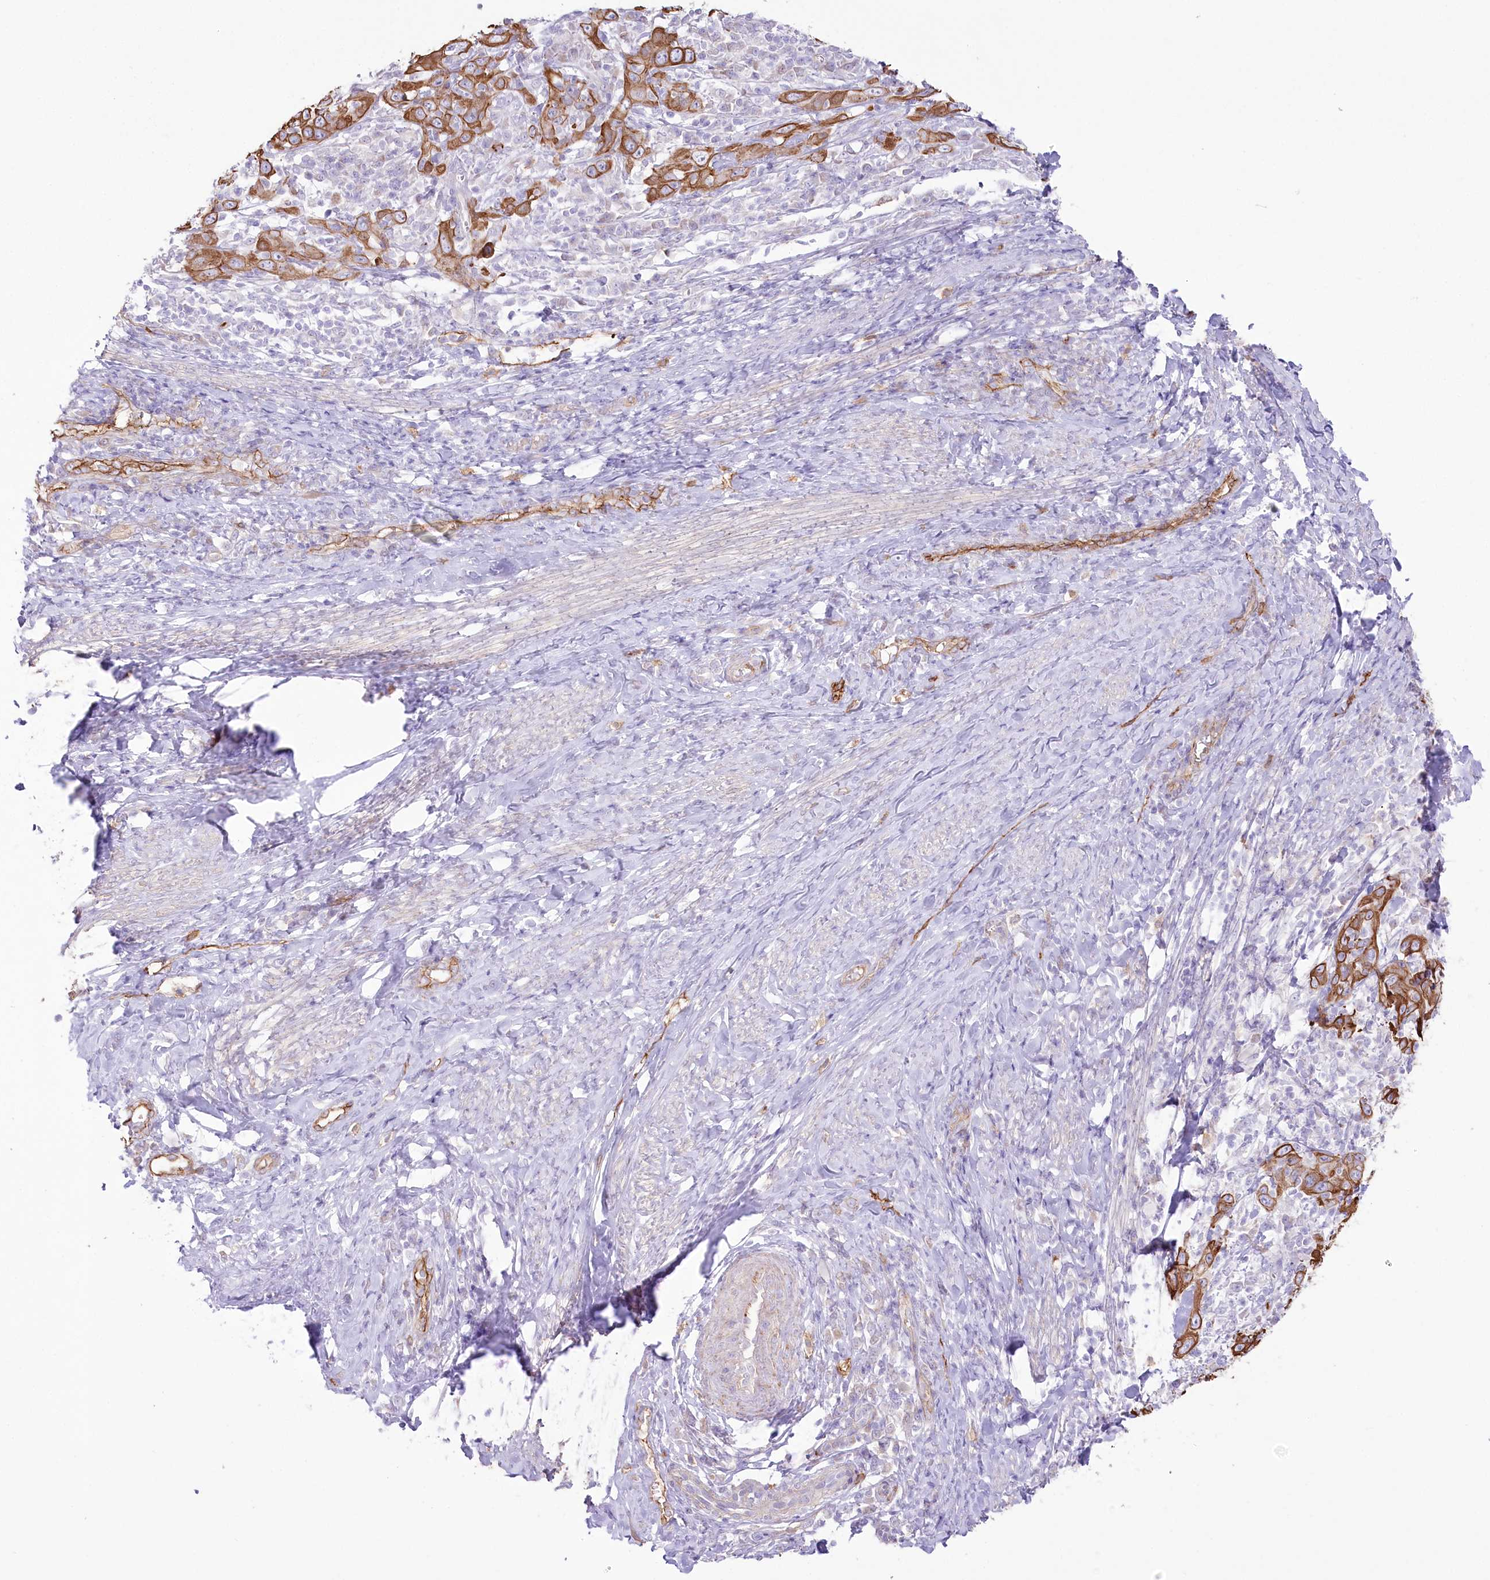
{"staining": {"intensity": "strong", "quantity": "25%-75%", "location": "cytoplasmic/membranous"}, "tissue": "cervical cancer", "cell_type": "Tumor cells", "image_type": "cancer", "snomed": [{"axis": "morphology", "description": "Squamous cell carcinoma, NOS"}, {"axis": "topography", "description": "Cervix"}], "caption": "Strong cytoplasmic/membranous expression is present in approximately 25%-75% of tumor cells in squamous cell carcinoma (cervical). (Stains: DAB (3,3'-diaminobenzidine) in brown, nuclei in blue, Microscopy: brightfield microscopy at high magnification).", "gene": "SLC39A10", "patient": {"sex": "female", "age": 46}}